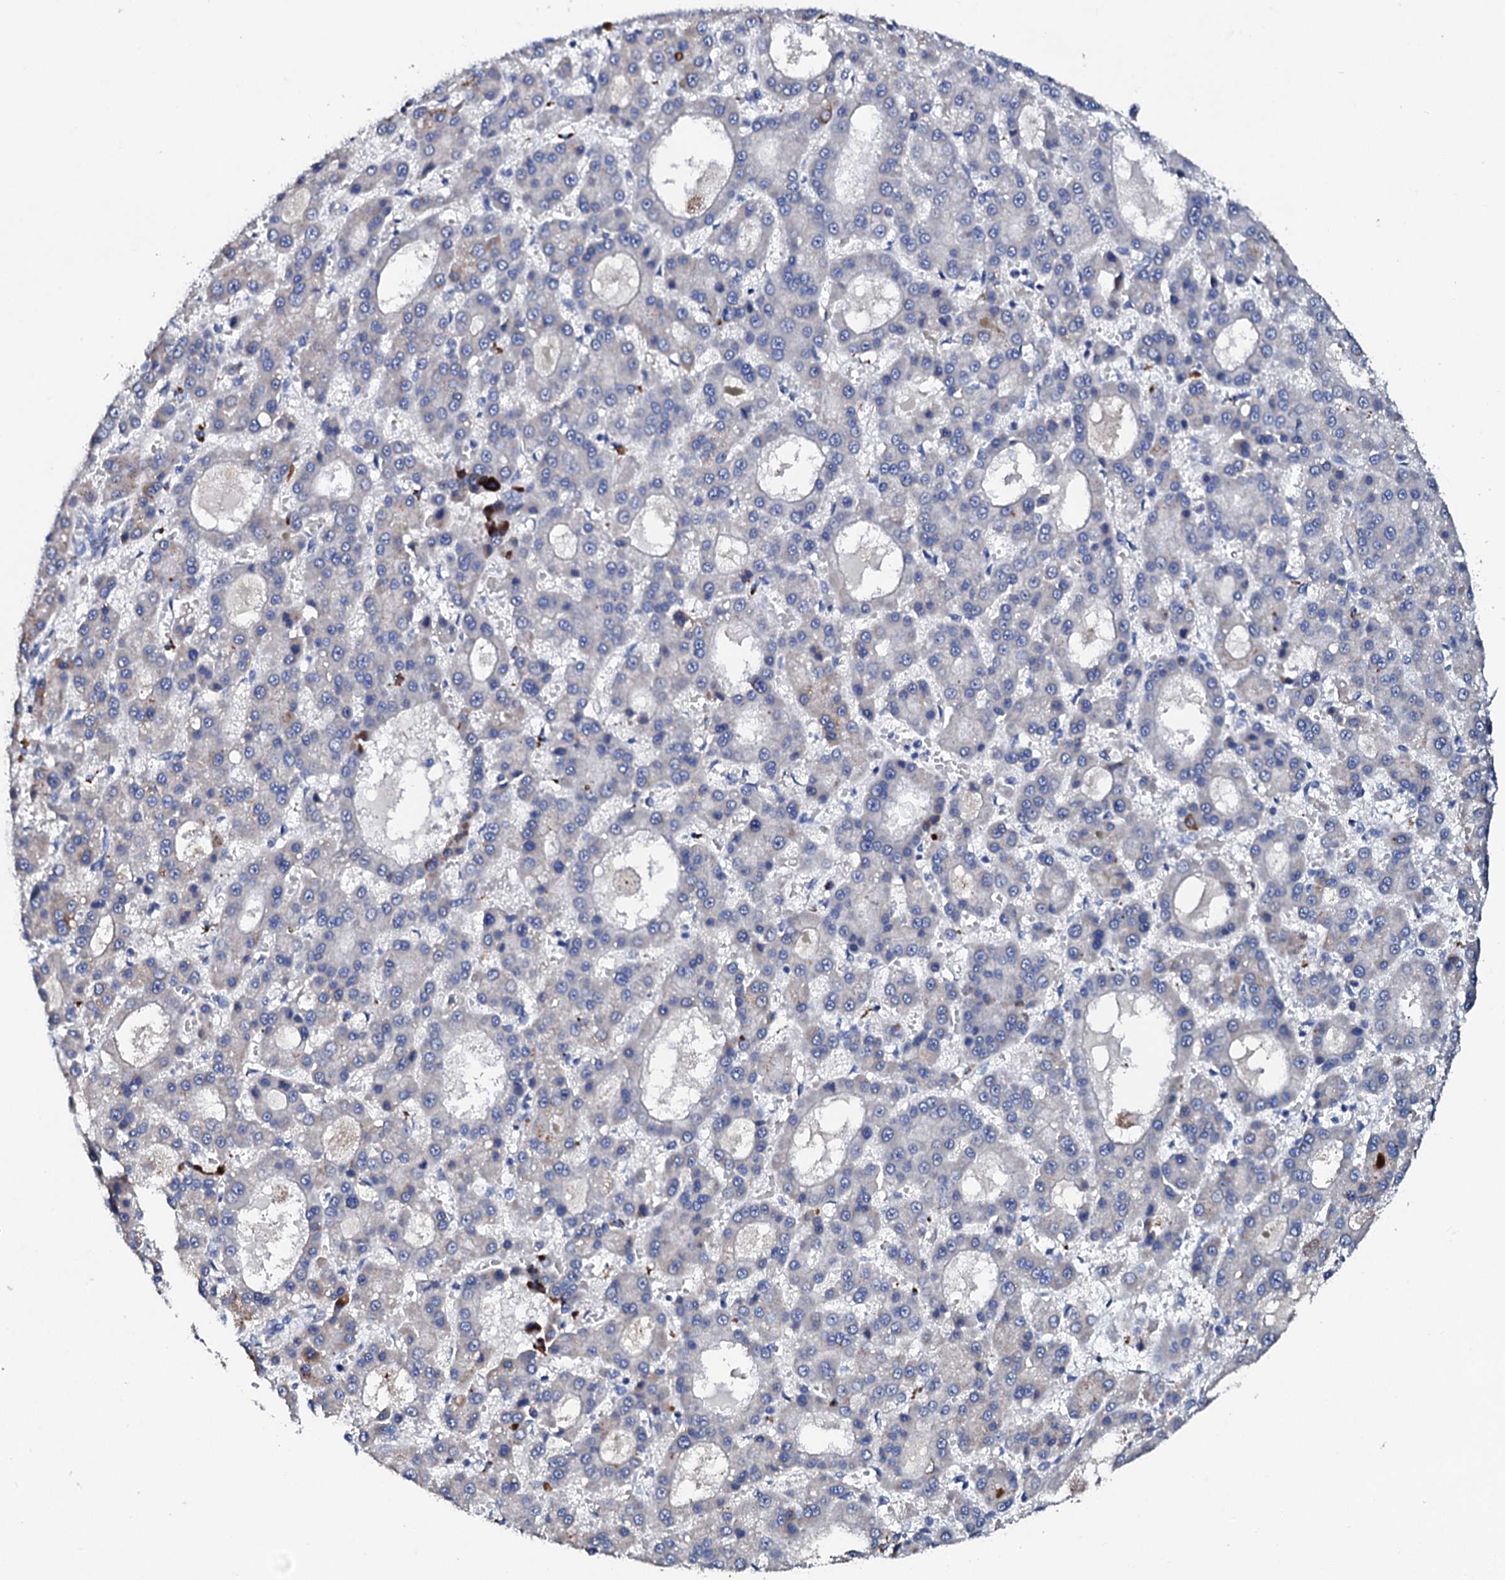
{"staining": {"intensity": "negative", "quantity": "none", "location": "none"}, "tissue": "liver cancer", "cell_type": "Tumor cells", "image_type": "cancer", "snomed": [{"axis": "morphology", "description": "Carcinoma, Hepatocellular, NOS"}, {"axis": "topography", "description": "Liver"}], "caption": "High magnification brightfield microscopy of liver cancer stained with DAB (brown) and counterstained with hematoxylin (blue): tumor cells show no significant staining.", "gene": "KLHL32", "patient": {"sex": "male", "age": 70}}